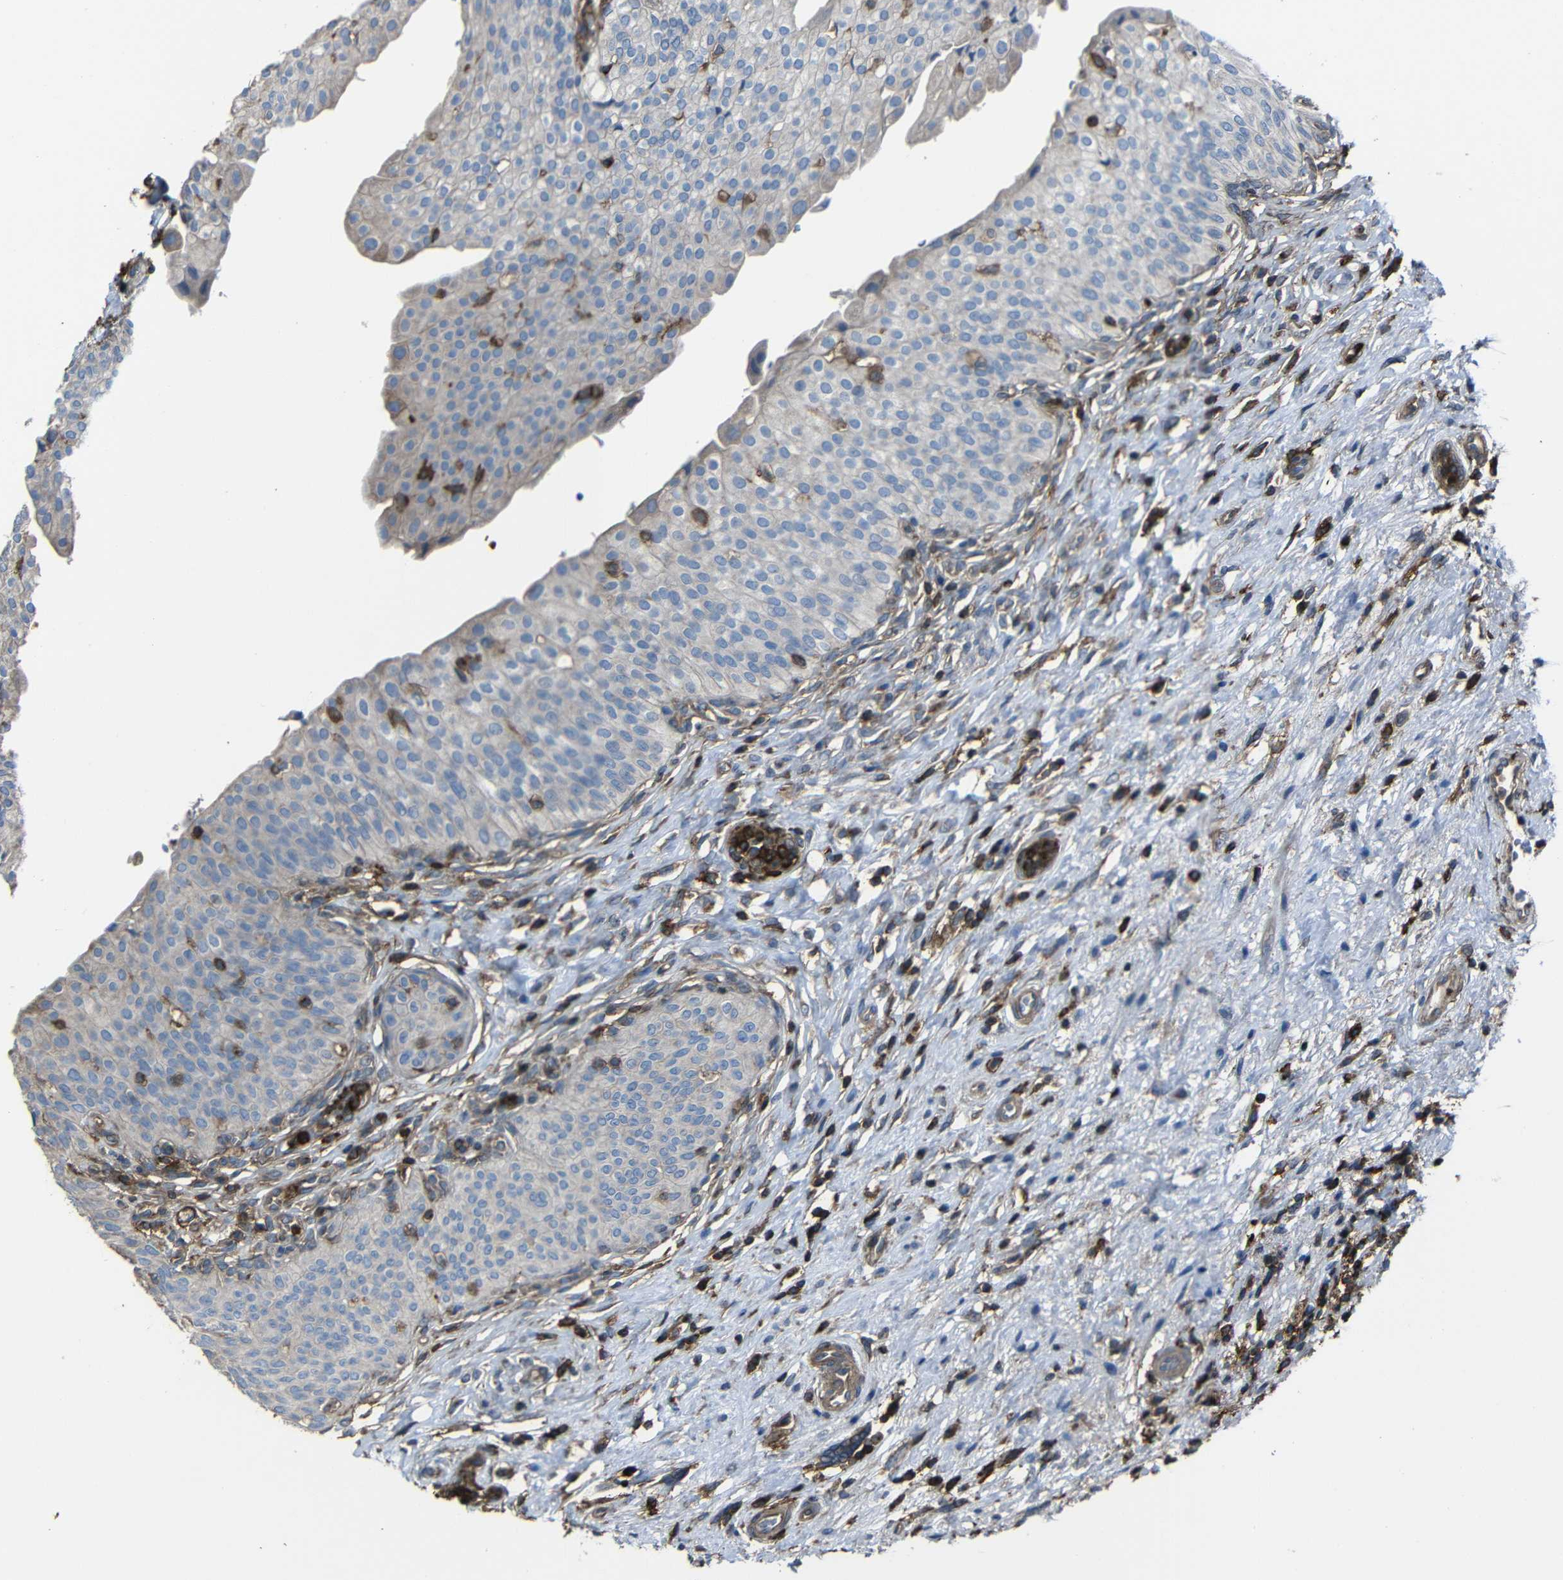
{"staining": {"intensity": "weak", "quantity": "<25%", "location": "cytoplasmic/membranous"}, "tissue": "urinary bladder", "cell_type": "Urothelial cells", "image_type": "normal", "snomed": [{"axis": "morphology", "description": "Normal tissue, NOS"}, {"axis": "topography", "description": "Urinary bladder"}], "caption": "Immunohistochemistry of unremarkable human urinary bladder exhibits no staining in urothelial cells. (DAB (3,3'-diaminobenzidine) IHC visualized using brightfield microscopy, high magnification).", "gene": "ADGRE5", "patient": {"sex": "male", "age": 46}}